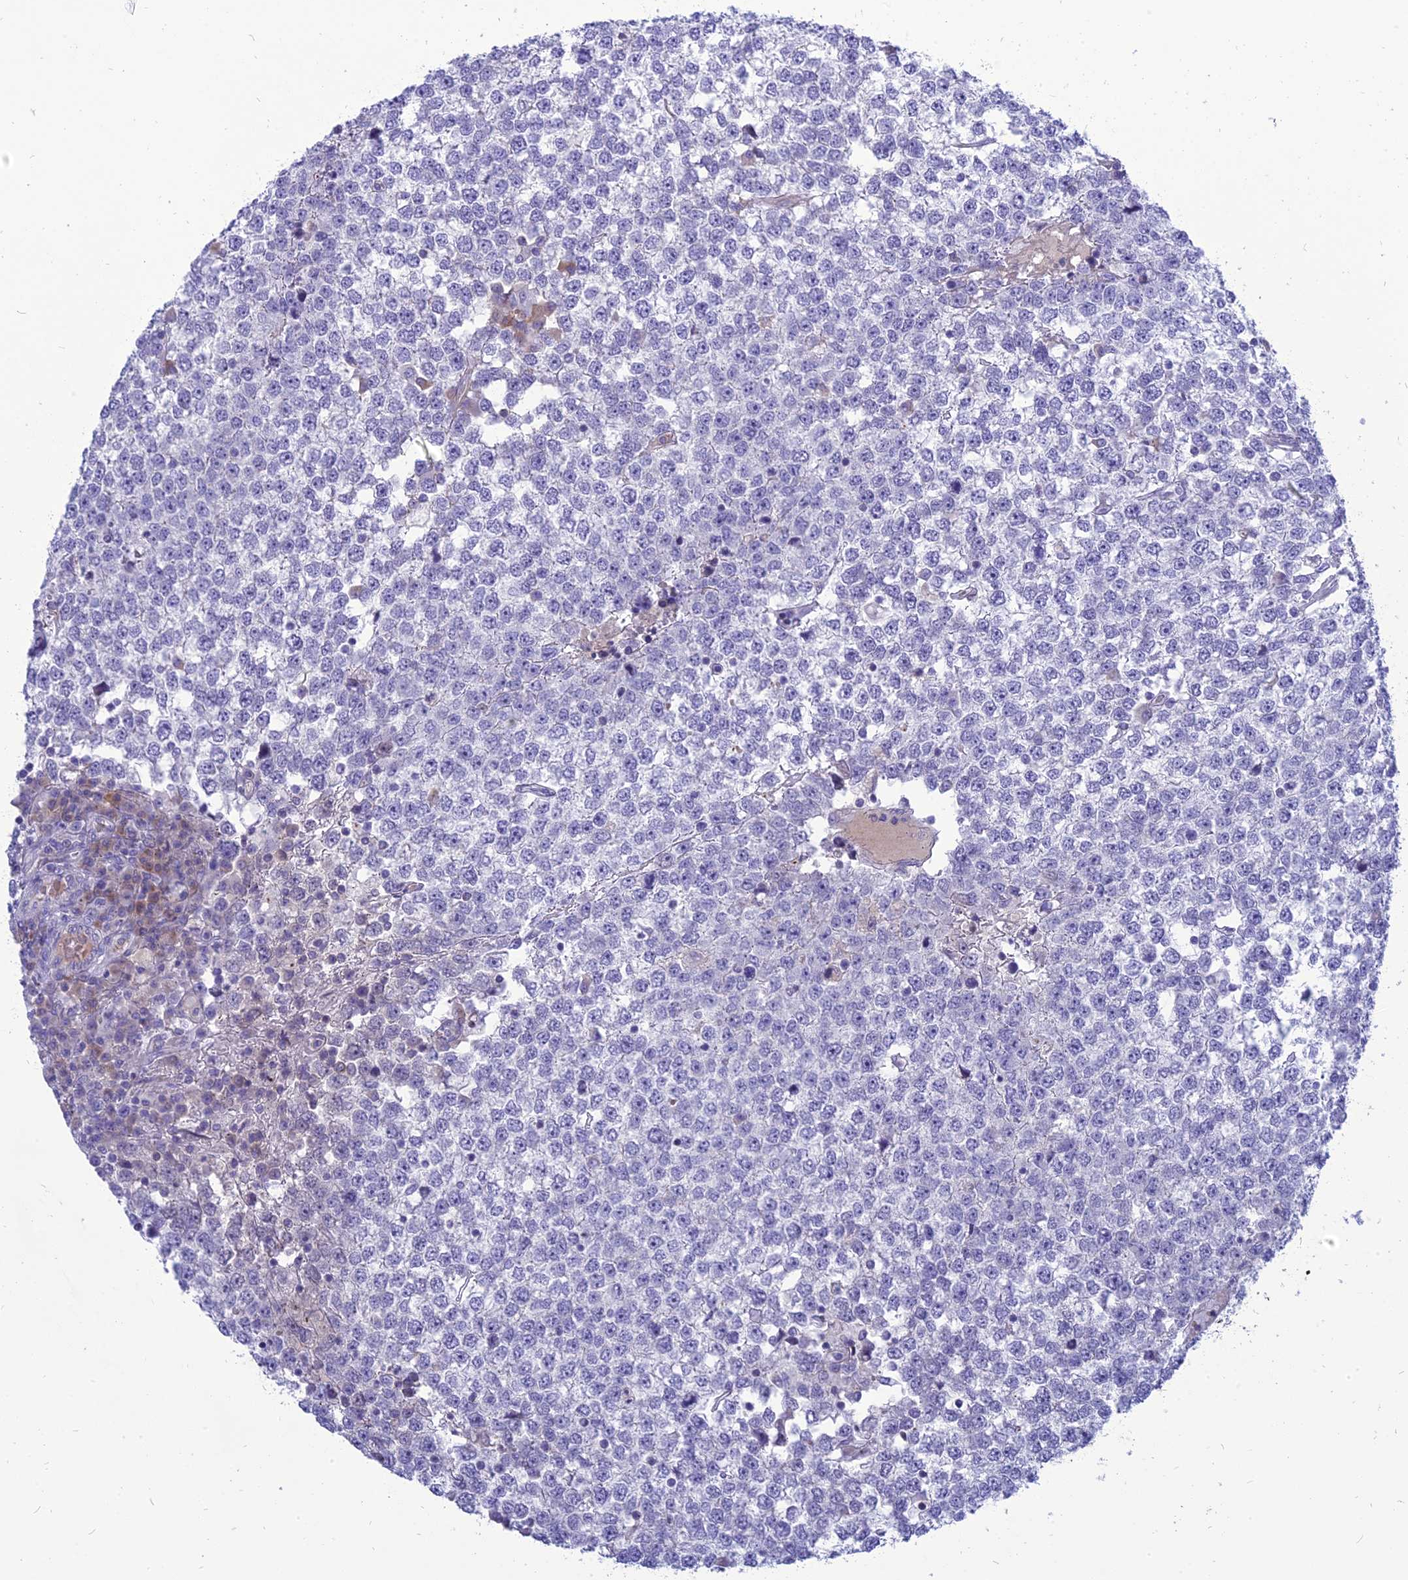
{"staining": {"intensity": "negative", "quantity": "none", "location": "none"}, "tissue": "testis cancer", "cell_type": "Tumor cells", "image_type": "cancer", "snomed": [{"axis": "morphology", "description": "Seminoma, NOS"}, {"axis": "topography", "description": "Testis"}], "caption": "The image shows no significant positivity in tumor cells of testis seminoma. Nuclei are stained in blue.", "gene": "MBD3L1", "patient": {"sex": "male", "age": 65}}